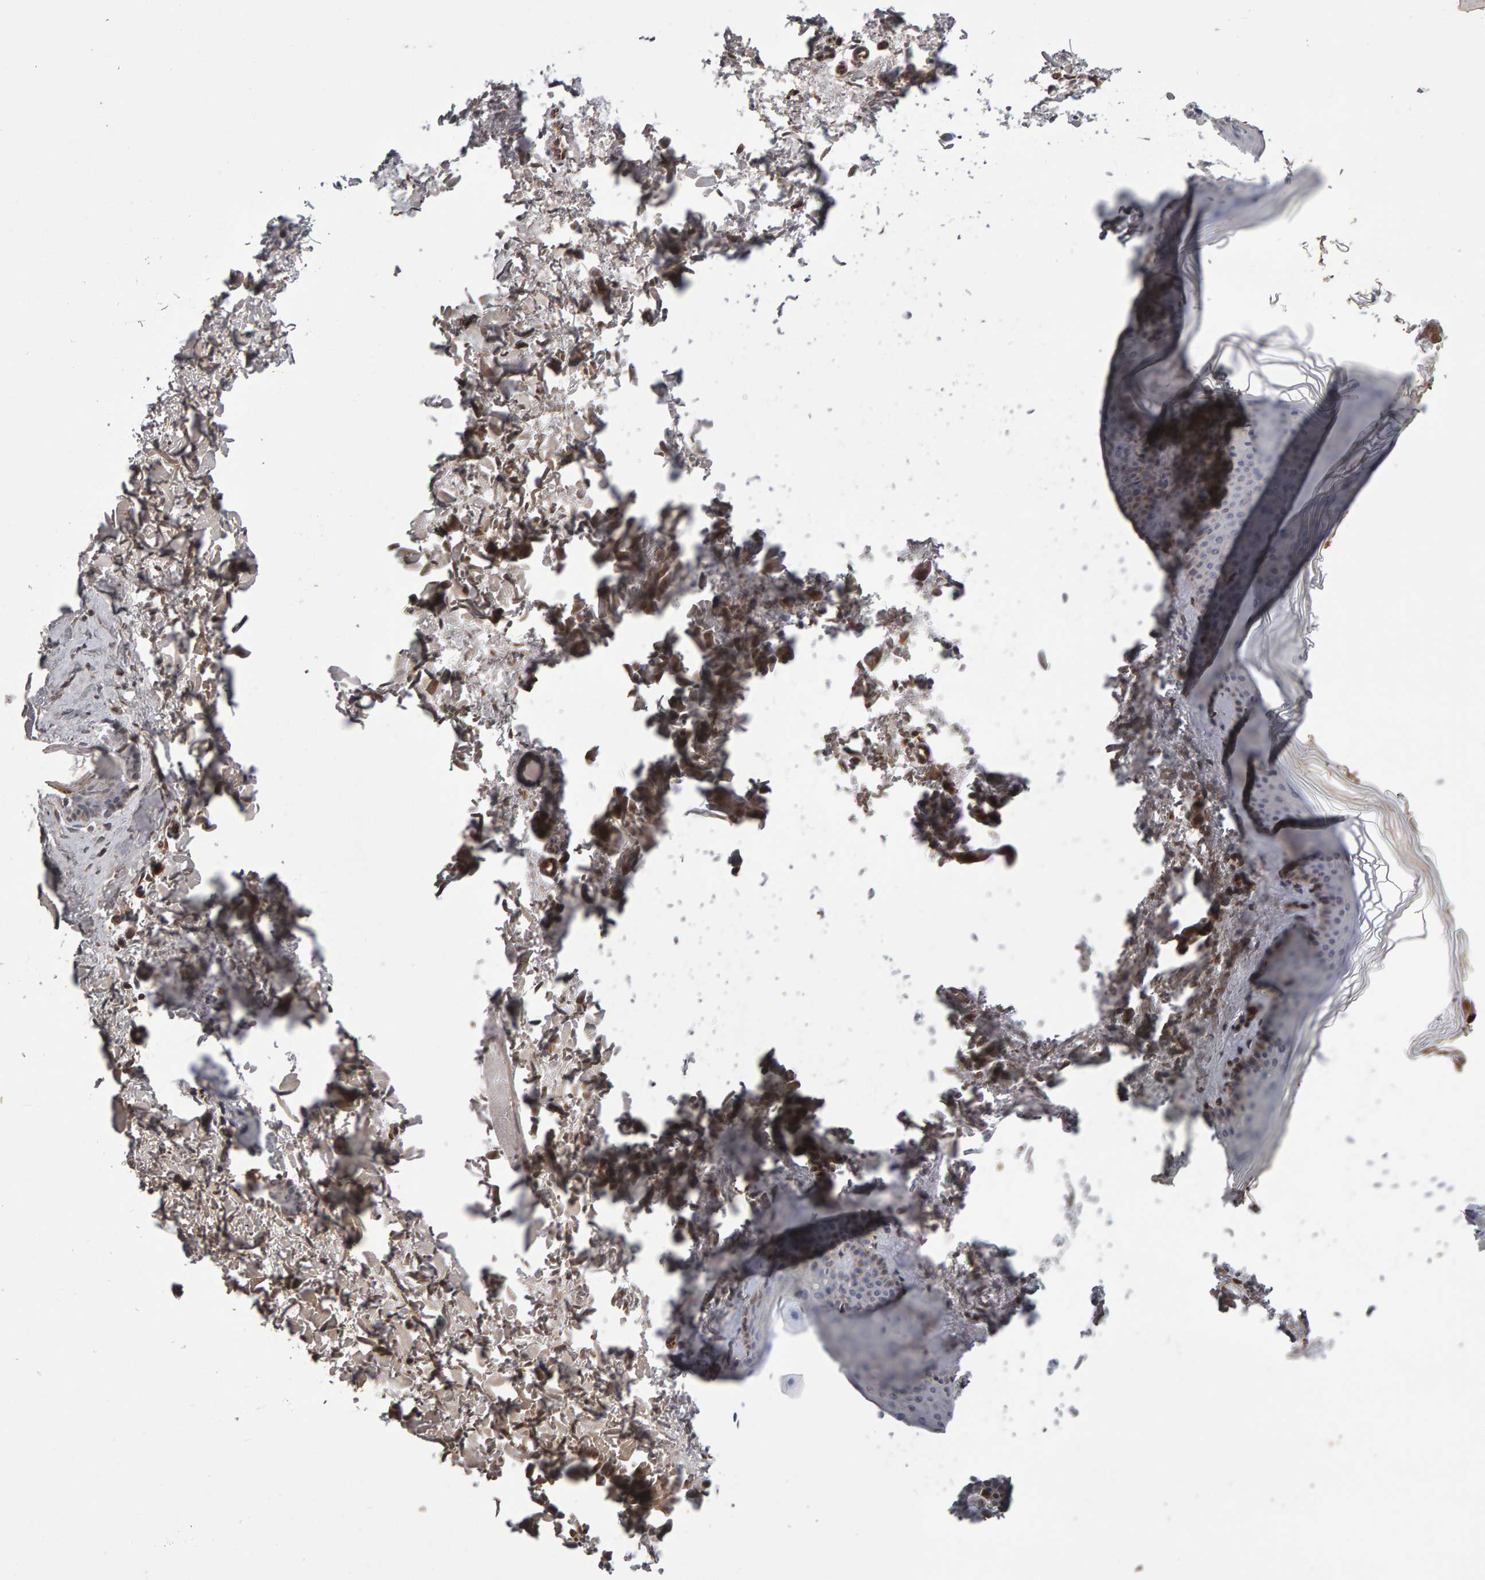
{"staining": {"intensity": "moderate", "quantity": ">75%", "location": "cytoplasmic/membranous"}, "tissue": "skin", "cell_type": "Fibroblasts", "image_type": "normal", "snomed": [{"axis": "morphology", "description": "Normal tissue, NOS"}, {"axis": "topography", "description": "Skin"}], "caption": "Immunohistochemical staining of normal human skin reveals moderate cytoplasmic/membranous protein staining in about >75% of fibroblasts.", "gene": "CANT1", "patient": {"sex": "female", "age": 27}}